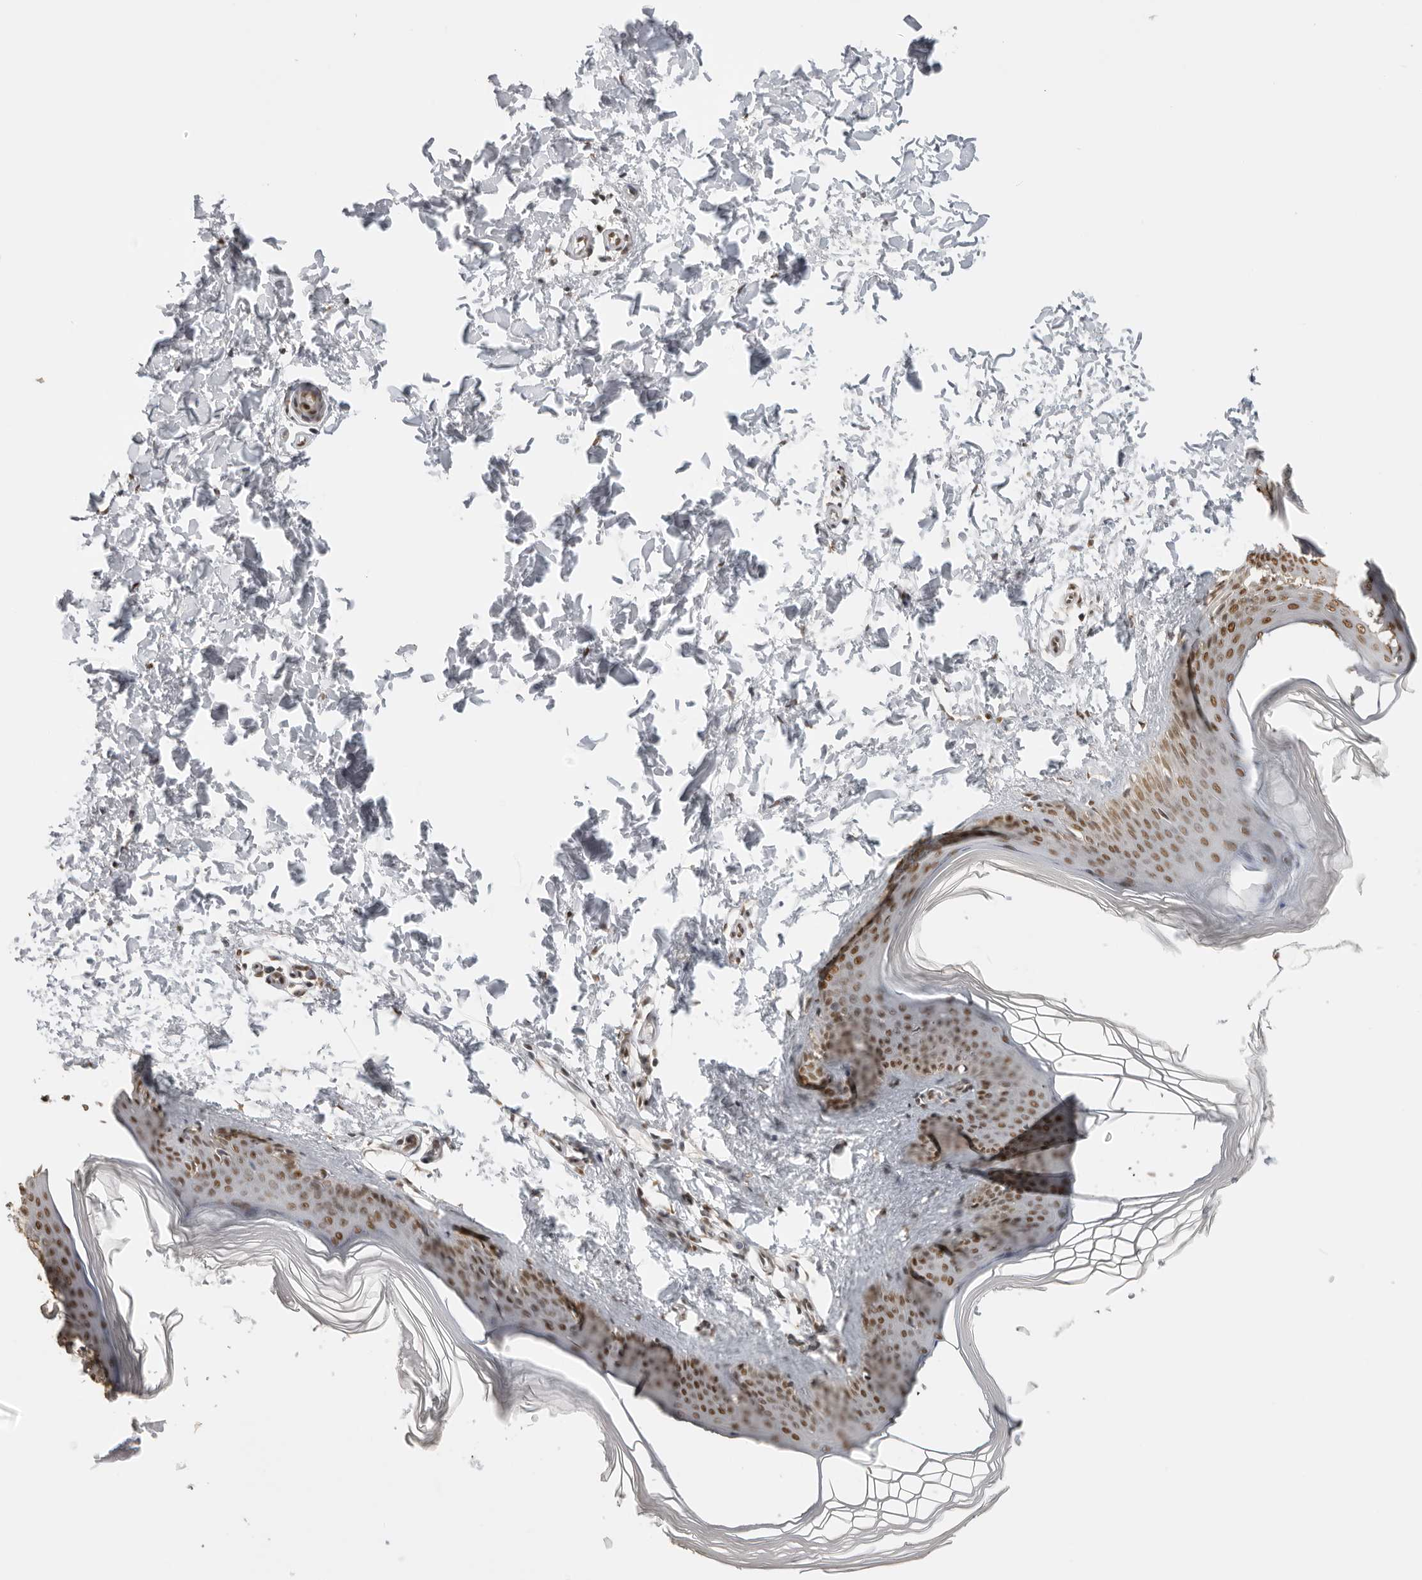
{"staining": {"intensity": "moderate", "quantity": ">75%", "location": "nuclear"}, "tissue": "skin", "cell_type": "Fibroblasts", "image_type": "normal", "snomed": [{"axis": "morphology", "description": "Normal tissue, NOS"}, {"axis": "topography", "description": "Skin"}], "caption": "Fibroblasts exhibit moderate nuclear expression in approximately >75% of cells in benign skin.", "gene": "RPA2", "patient": {"sex": "female", "age": 27}}